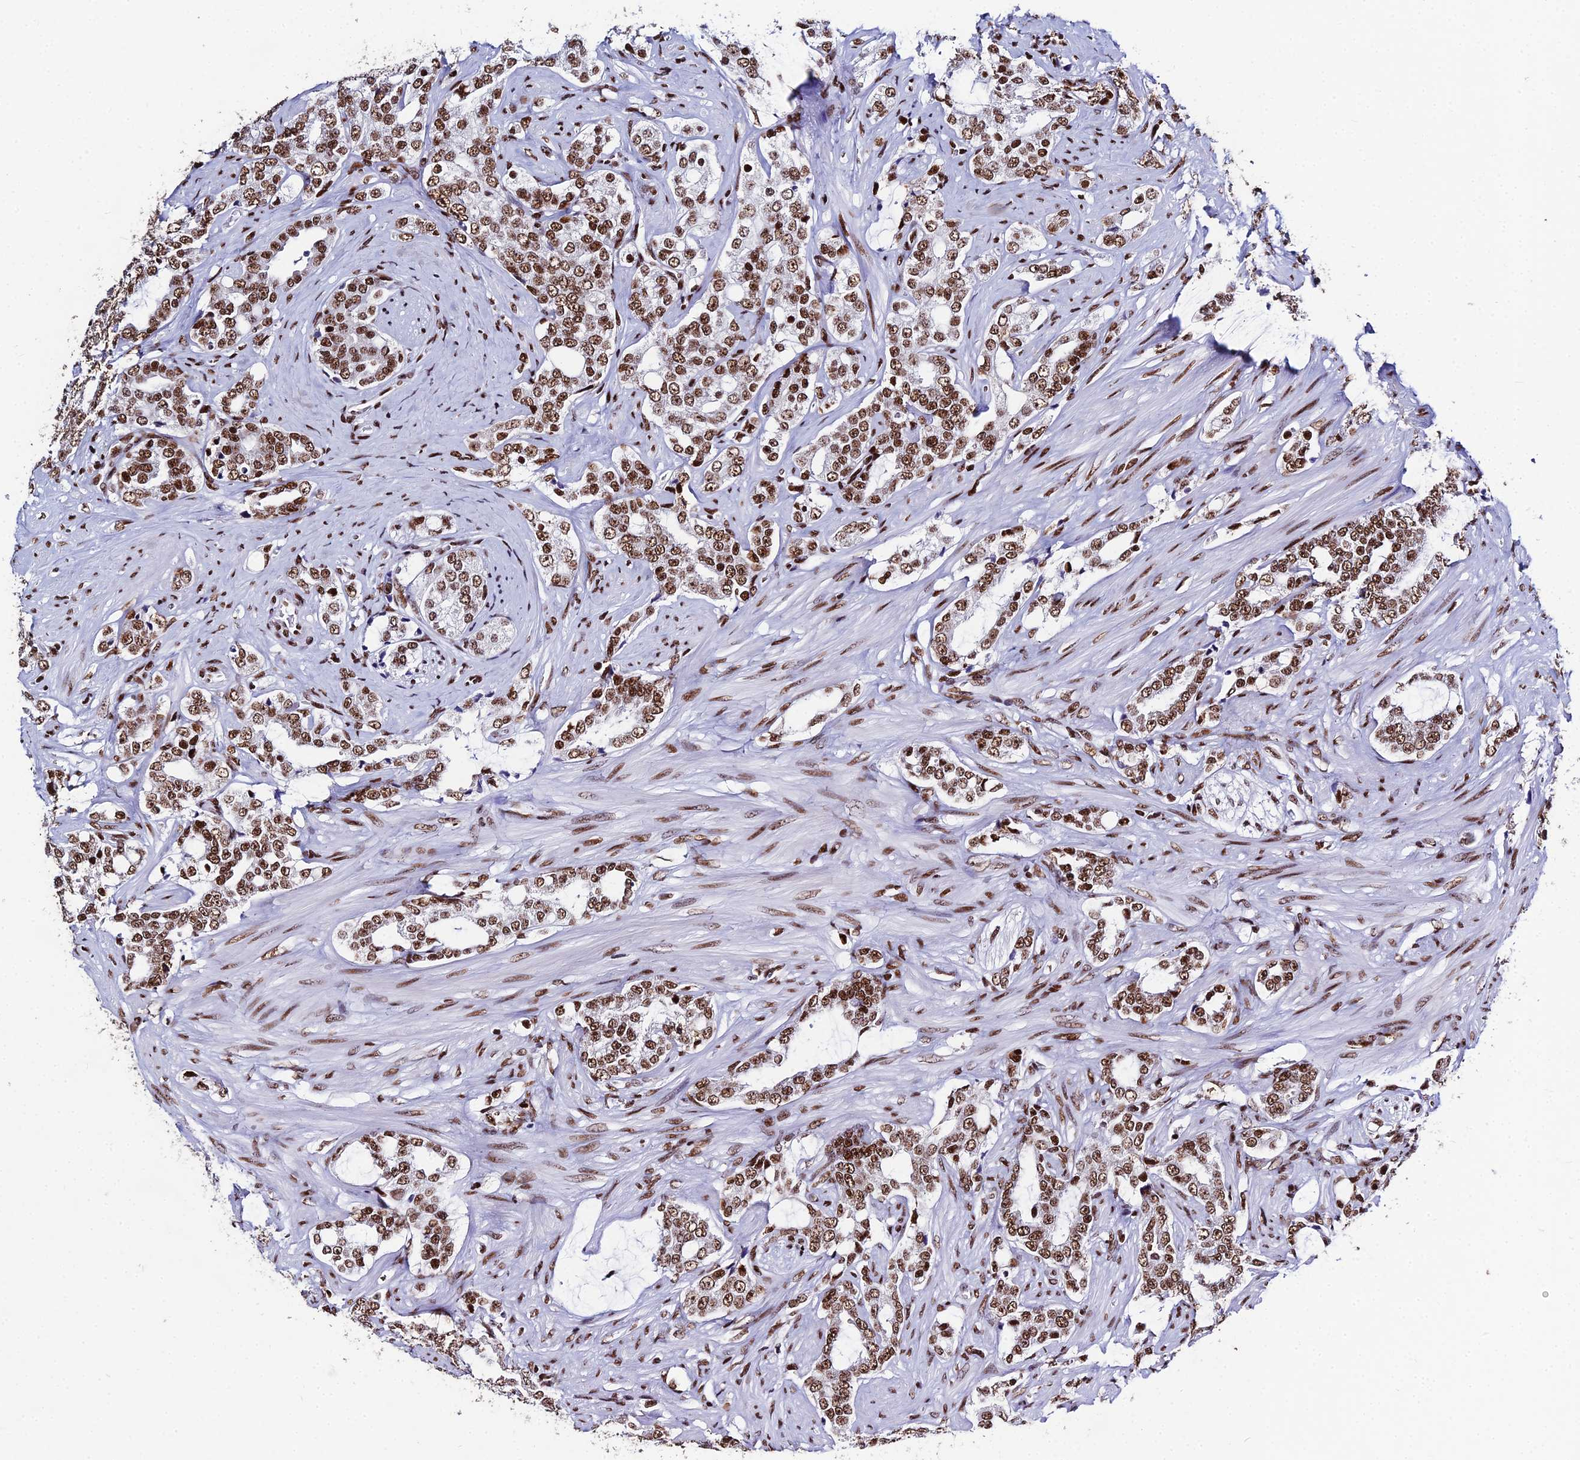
{"staining": {"intensity": "strong", "quantity": ">75%", "location": "nuclear"}, "tissue": "prostate cancer", "cell_type": "Tumor cells", "image_type": "cancer", "snomed": [{"axis": "morphology", "description": "Adenocarcinoma, High grade"}, {"axis": "topography", "description": "Prostate"}], "caption": "Prostate adenocarcinoma (high-grade) stained with a brown dye shows strong nuclear positive positivity in approximately >75% of tumor cells.", "gene": "HNRNPH1", "patient": {"sex": "male", "age": 64}}